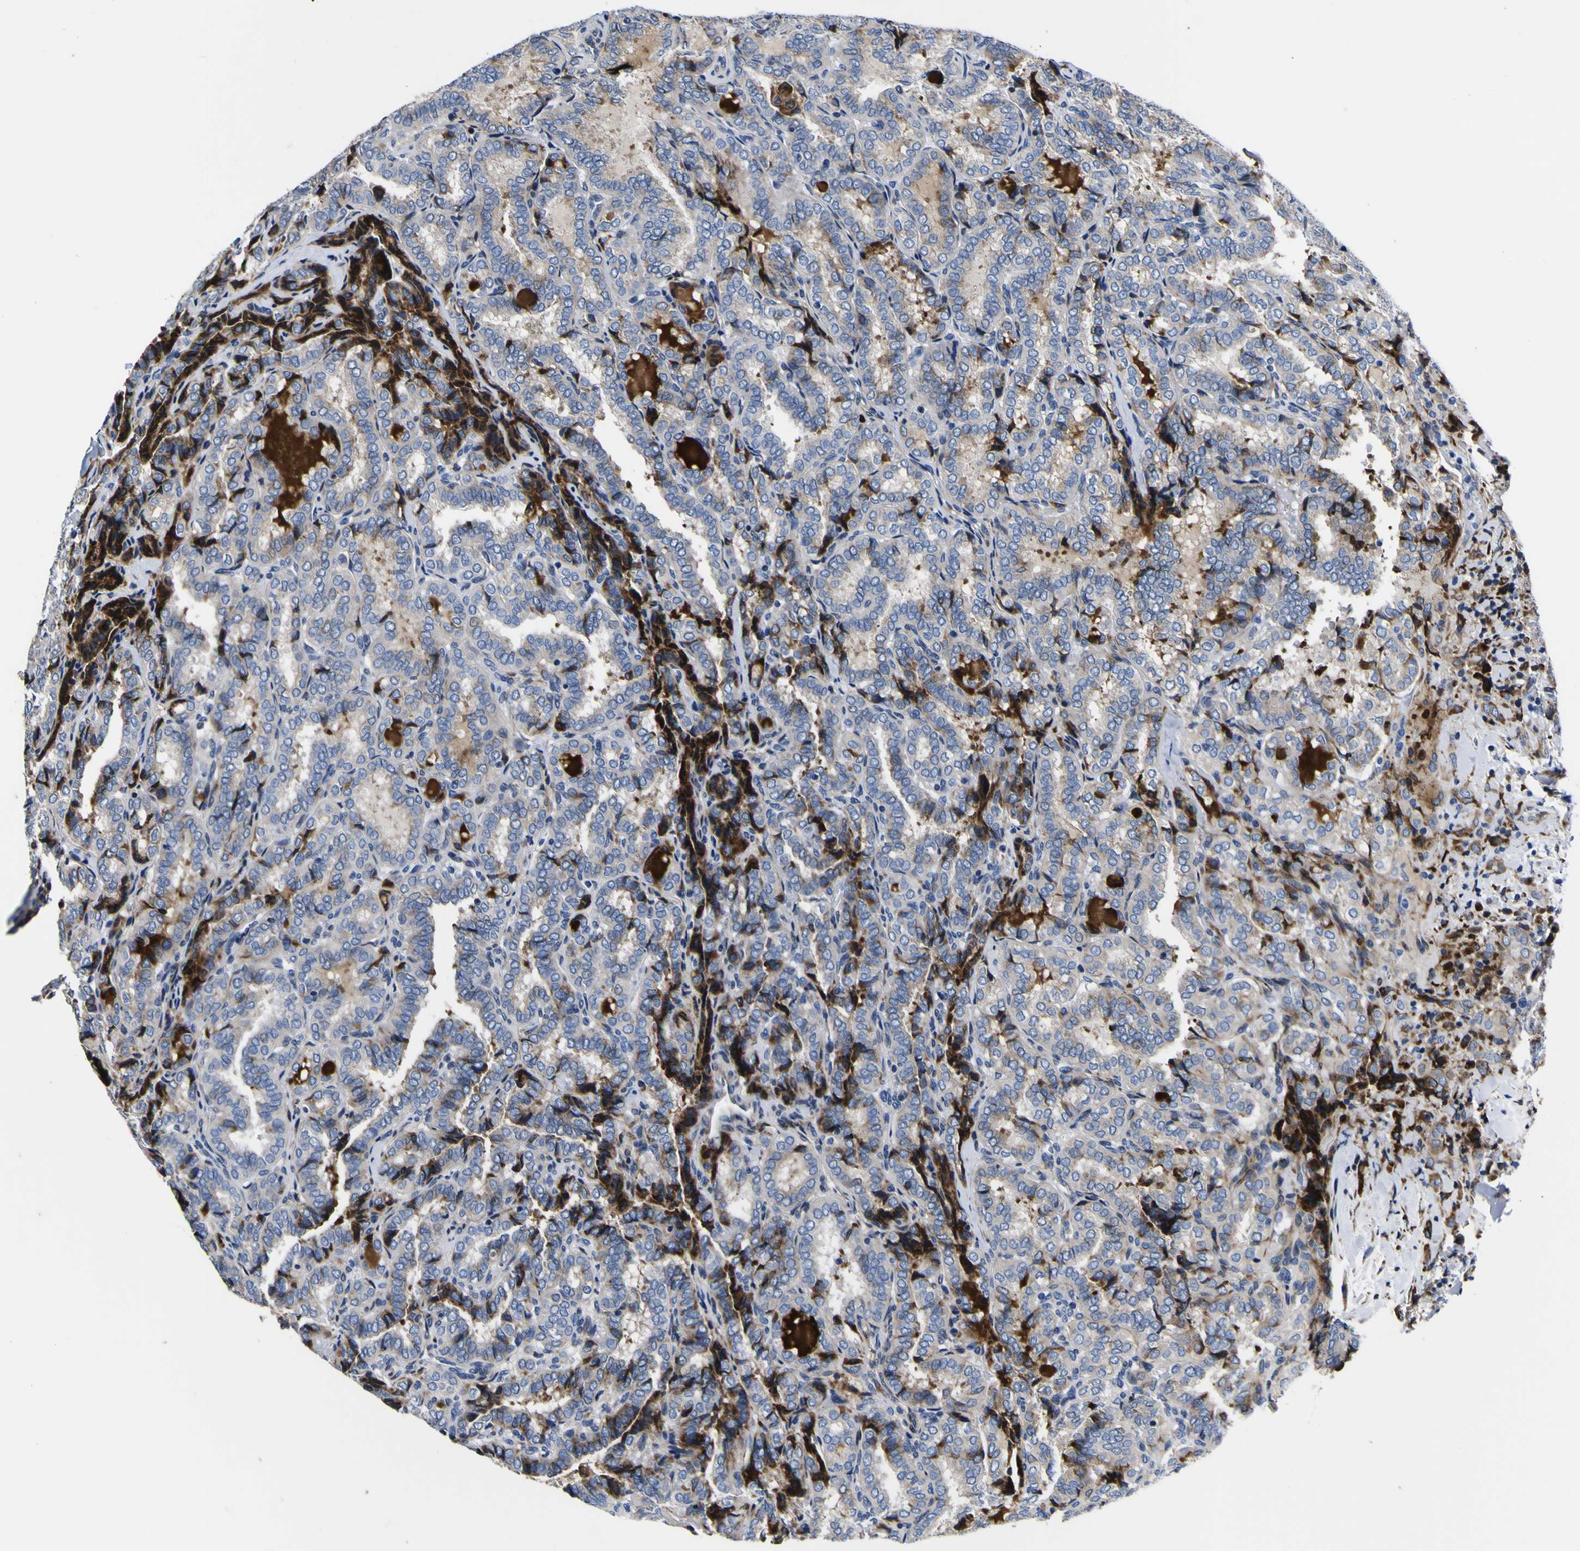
{"staining": {"intensity": "strong", "quantity": "<25%", "location": "cytoplasmic/membranous"}, "tissue": "thyroid cancer", "cell_type": "Tumor cells", "image_type": "cancer", "snomed": [{"axis": "morphology", "description": "Normal tissue, NOS"}, {"axis": "morphology", "description": "Papillary adenocarcinoma, NOS"}, {"axis": "topography", "description": "Thyroid gland"}], "caption": "Approximately <25% of tumor cells in thyroid cancer display strong cytoplasmic/membranous protein positivity as visualized by brown immunohistochemical staining.", "gene": "SCD", "patient": {"sex": "female", "age": 30}}